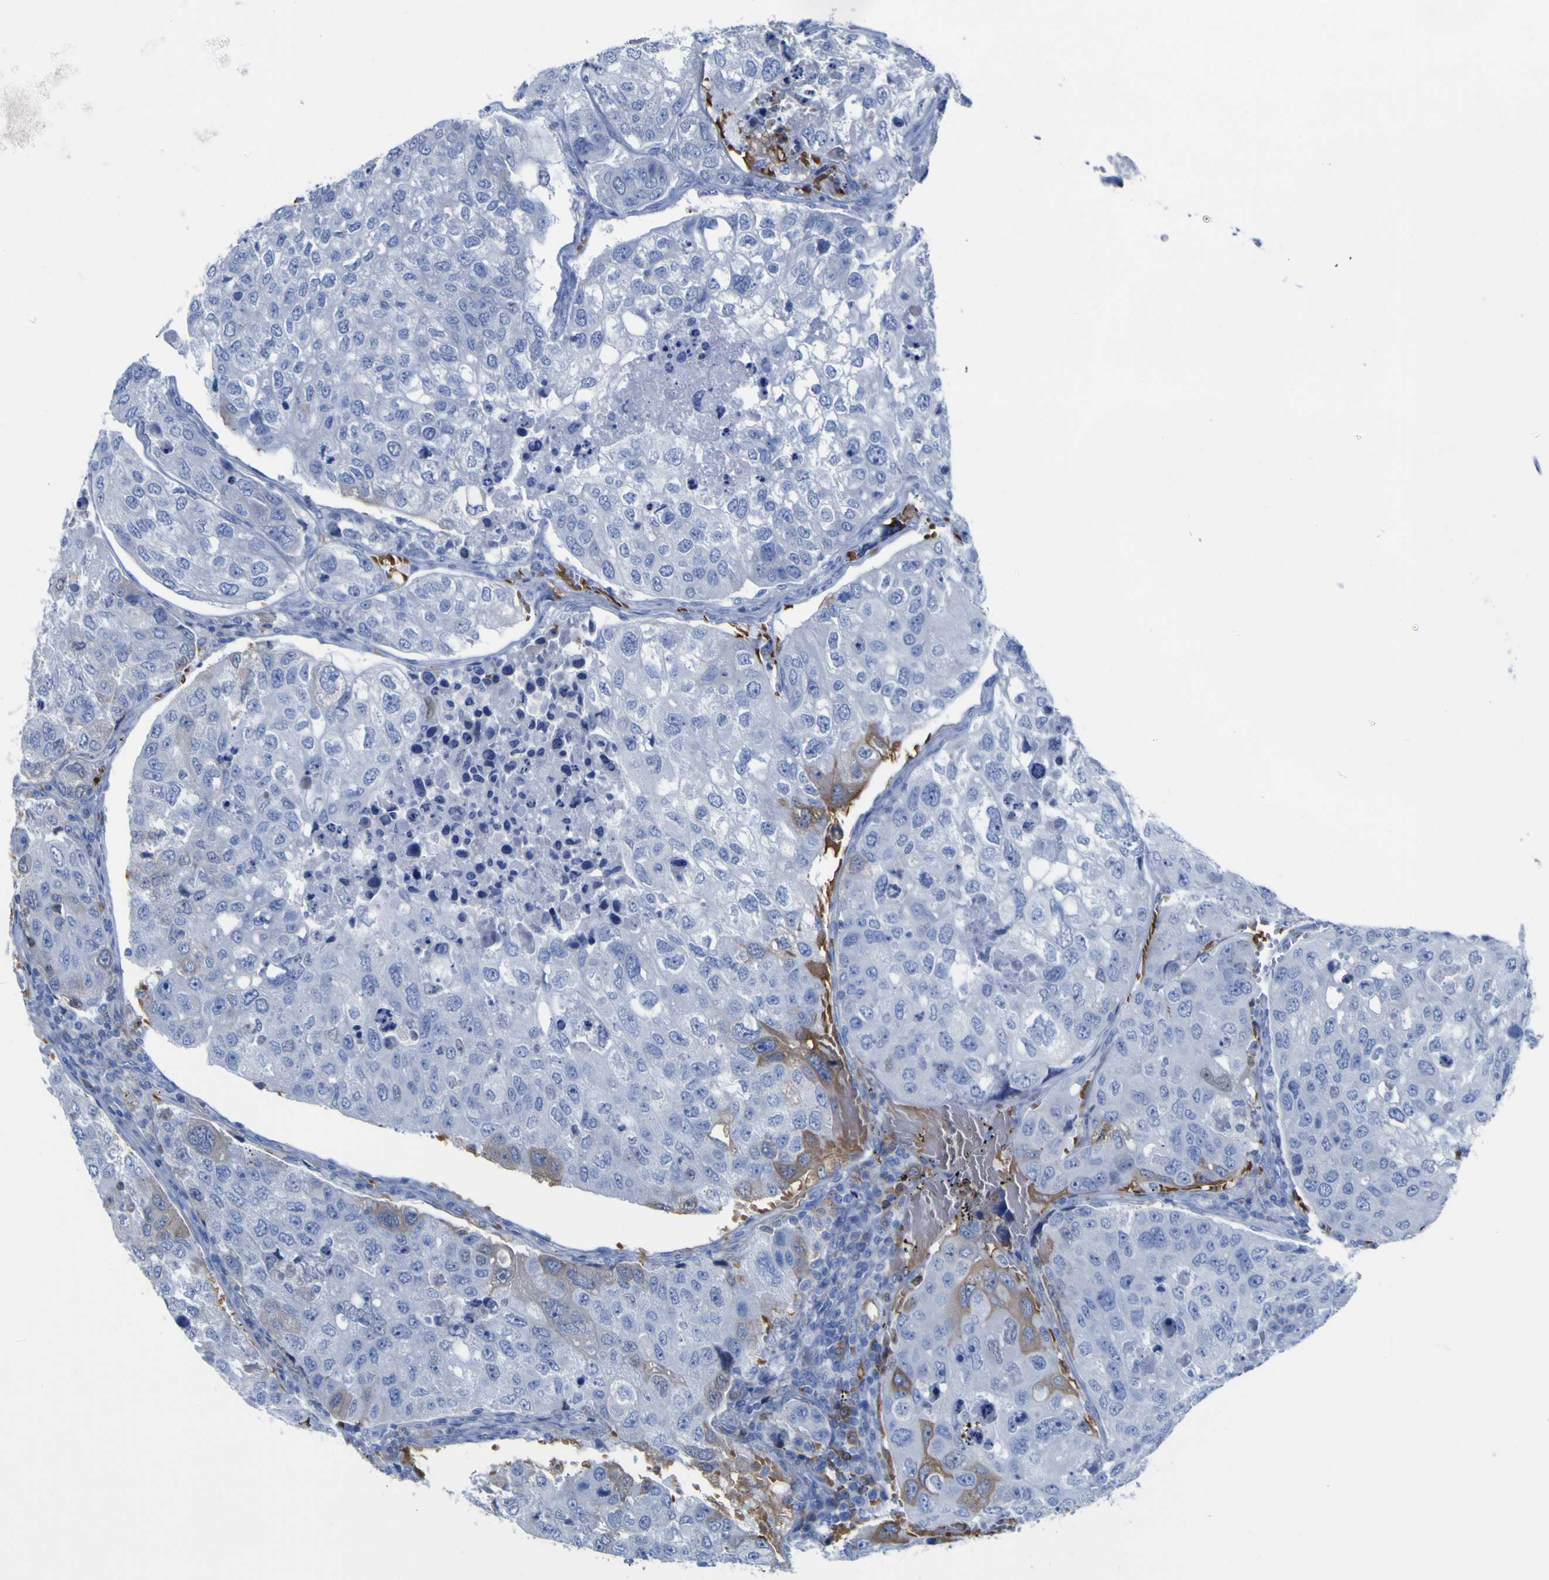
{"staining": {"intensity": "negative", "quantity": "none", "location": "none"}, "tissue": "urothelial cancer", "cell_type": "Tumor cells", "image_type": "cancer", "snomed": [{"axis": "morphology", "description": "Urothelial carcinoma, High grade"}, {"axis": "topography", "description": "Lymph node"}, {"axis": "topography", "description": "Urinary bladder"}], "caption": "An immunohistochemistry image of urothelial cancer is shown. There is no staining in tumor cells of urothelial cancer.", "gene": "GCM1", "patient": {"sex": "male", "age": 51}}